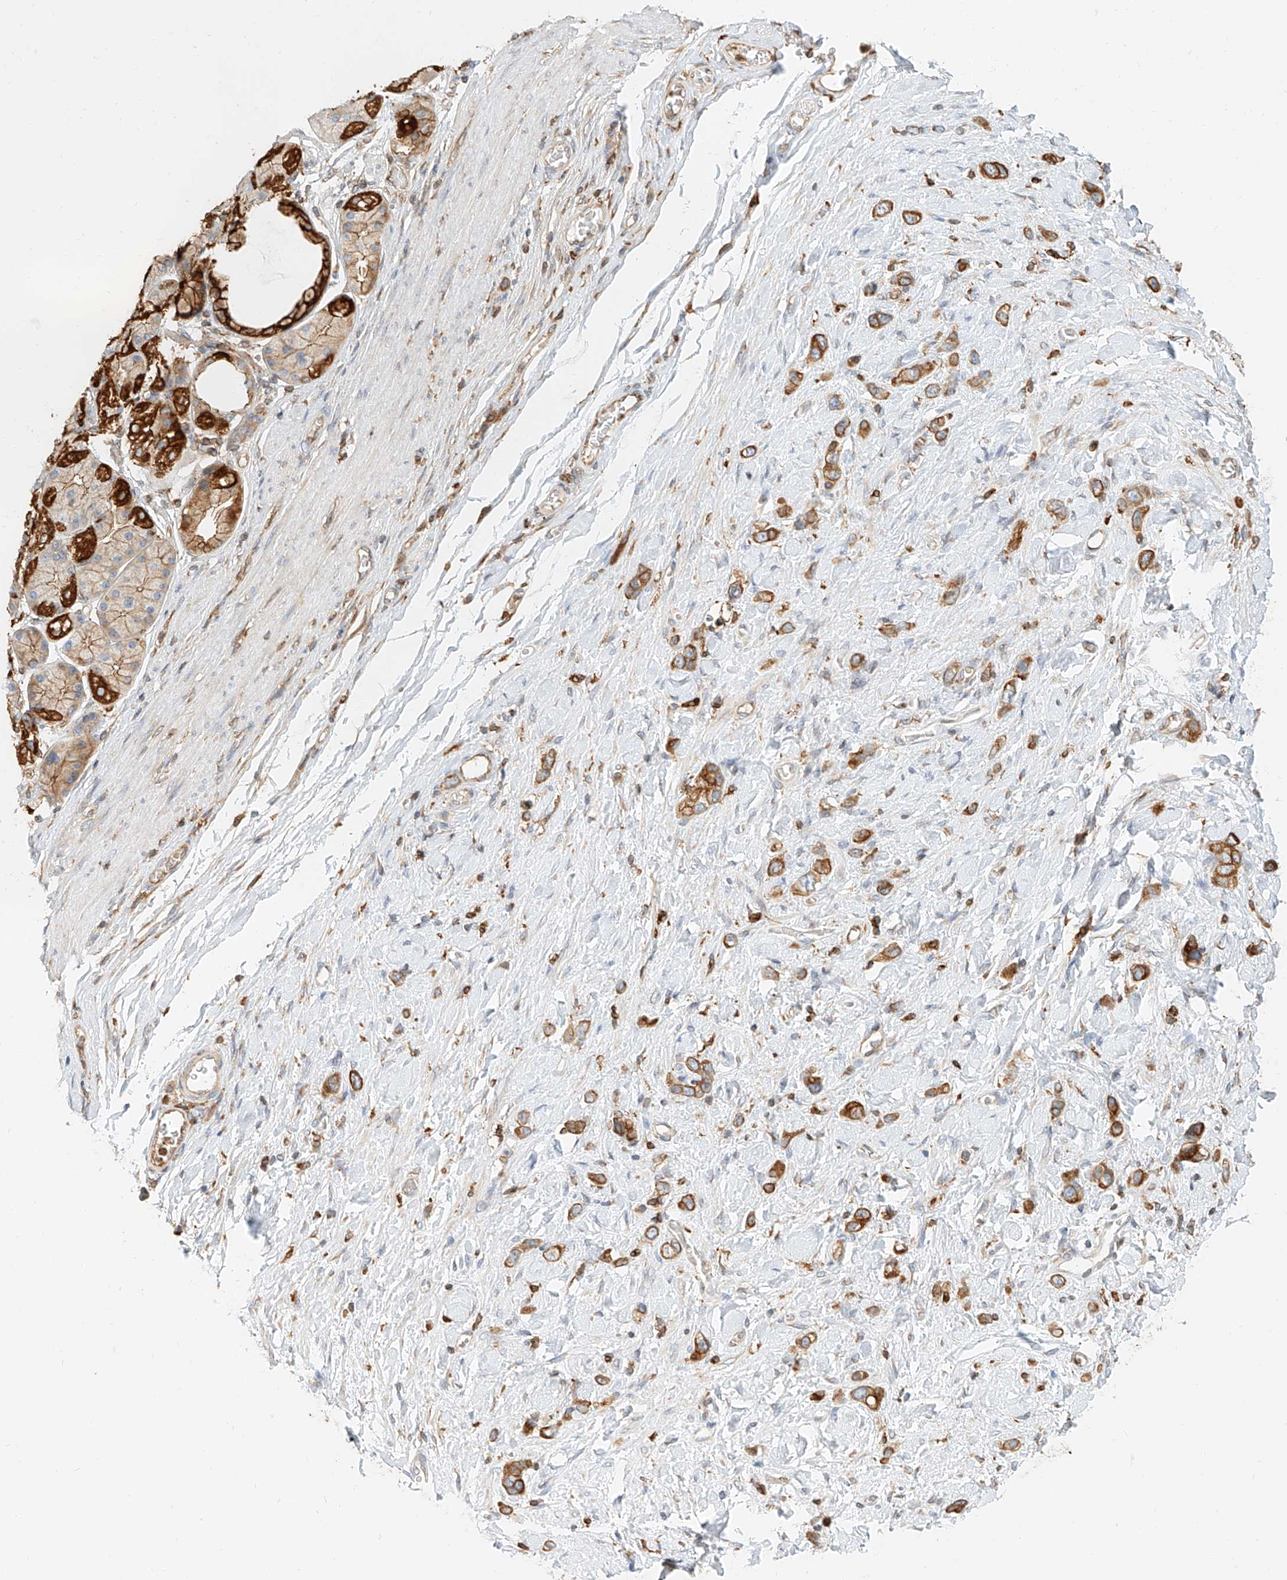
{"staining": {"intensity": "moderate", "quantity": ">75%", "location": "cytoplasmic/membranous"}, "tissue": "stomach cancer", "cell_type": "Tumor cells", "image_type": "cancer", "snomed": [{"axis": "morphology", "description": "Adenocarcinoma, NOS"}, {"axis": "topography", "description": "Stomach"}], "caption": "Human stomach adenocarcinoma stained with a brown dye demonstrates moderate cytoplasmic/membranous positive positivity in approximately >75% of tumor cells.", "gene": "DHRS7", "patient": {"sex": "female", "age": 65}}